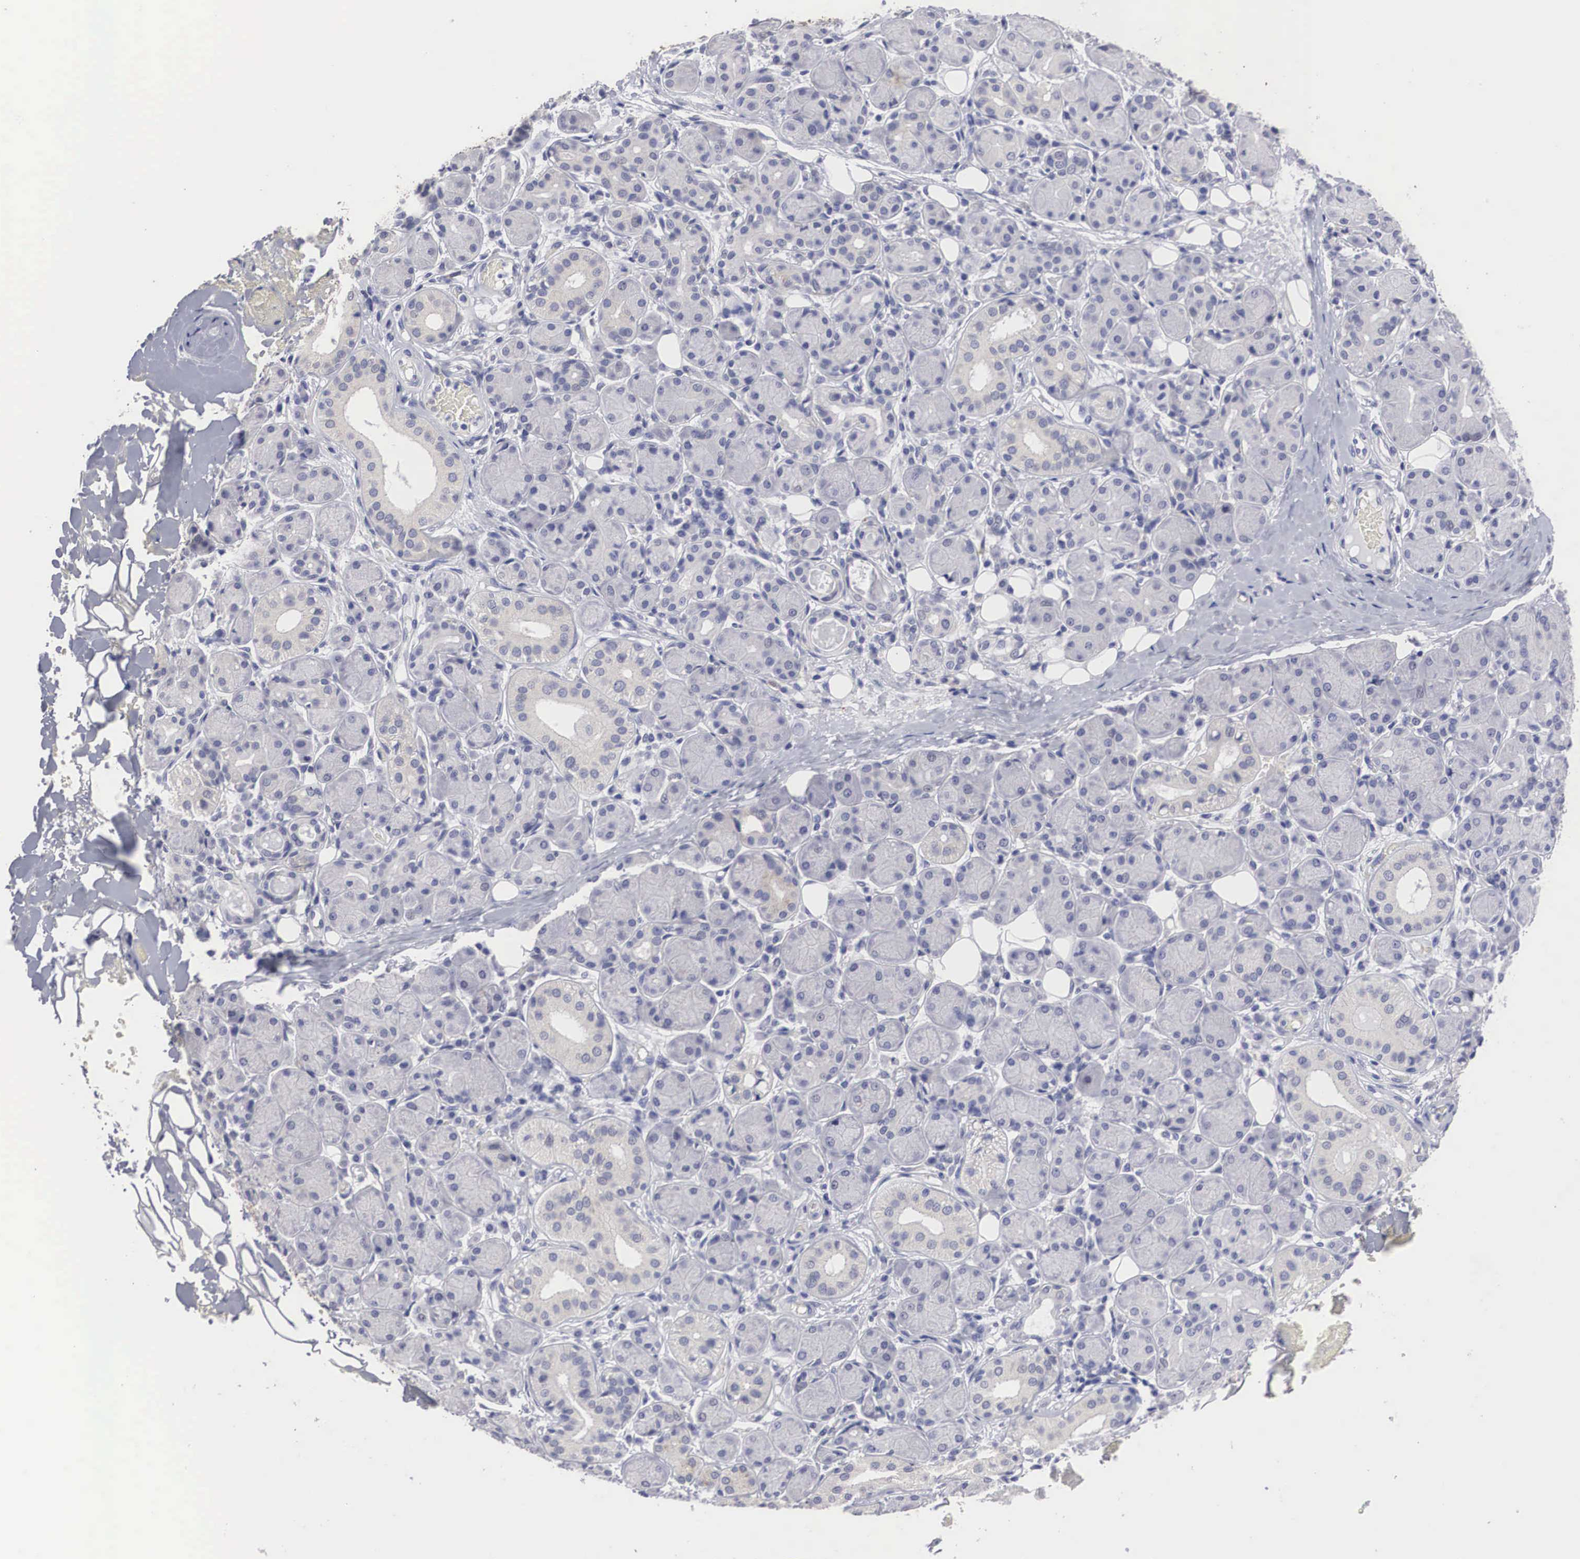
{"staining": {"intensity": "weak", "quantity": "<25%", "location": "cytoplasmic/membranous"}, "tissue": "salivary gland", "cell_type": "Glandular cells", "image_type": "normal", "snomed": [{"axis": "morphology", "description": "Normal tissue, NOS"}, {"axis": "topography", "description": "Salivary gland"}, {"axis": "topography", "description": "Peripheral nerve tissue"}], "caption": "The immunohistochemistry histopathology image has no significant staining in glandular cells of salivary gland.", "gene": "HMOX1", "patient": {"sex": "male", "age": 62}}